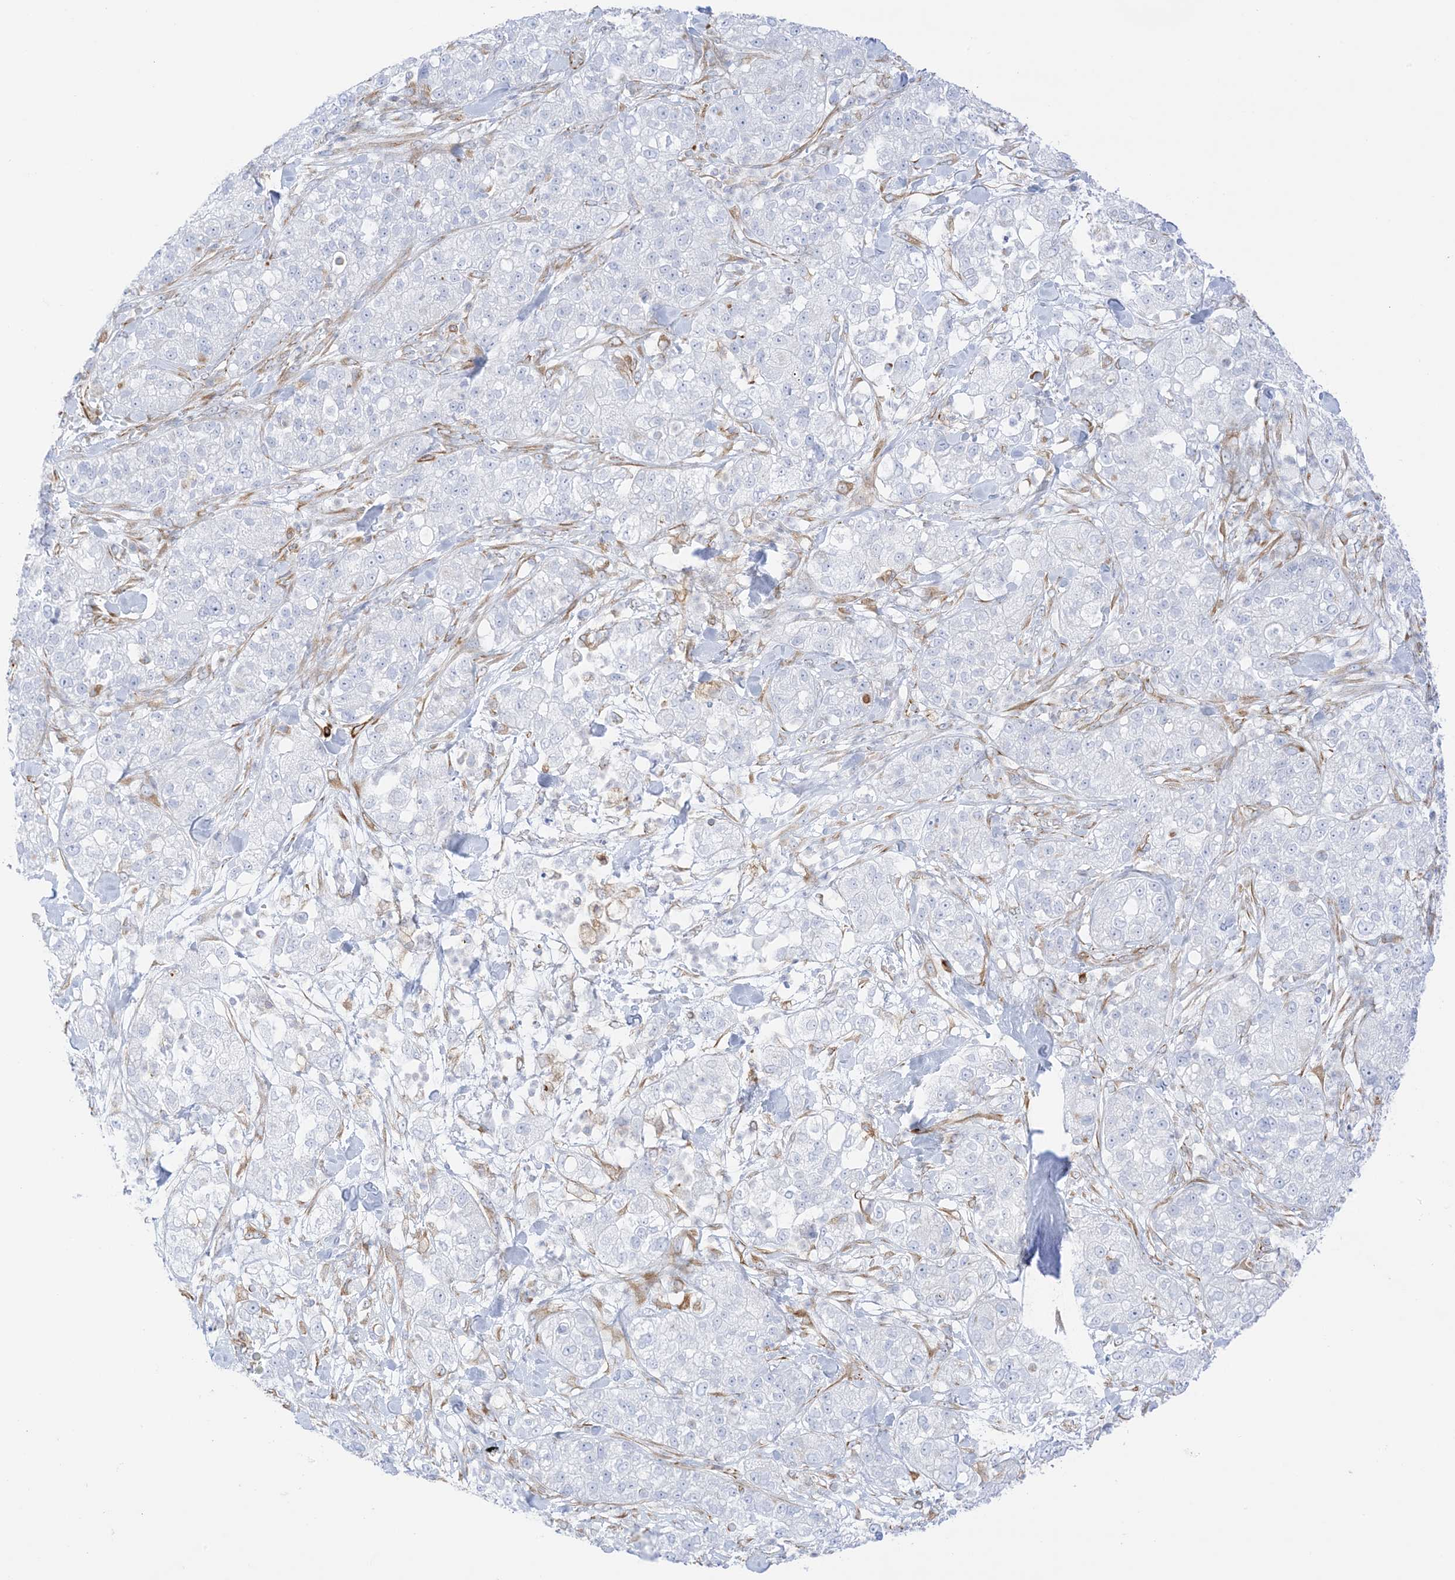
{"staining": {"intensity": "negative", "quantity": "none", "location": "none"}, "tissue": "pancreatic cancer", "cell_type": "Tumor cells", "image_type": "cancer", "snomed": [{"axis": "morphology", "description": "Adenocarcinoma, NOS"}, {"axis": "topography", "description": "Pancreas"}], "caption": "Tumor cells show no significant protein staining in pancreatic cancer (adenocarcinoma).", "gene": "PID1", "patient": {"sex": "female", "age": 78}}